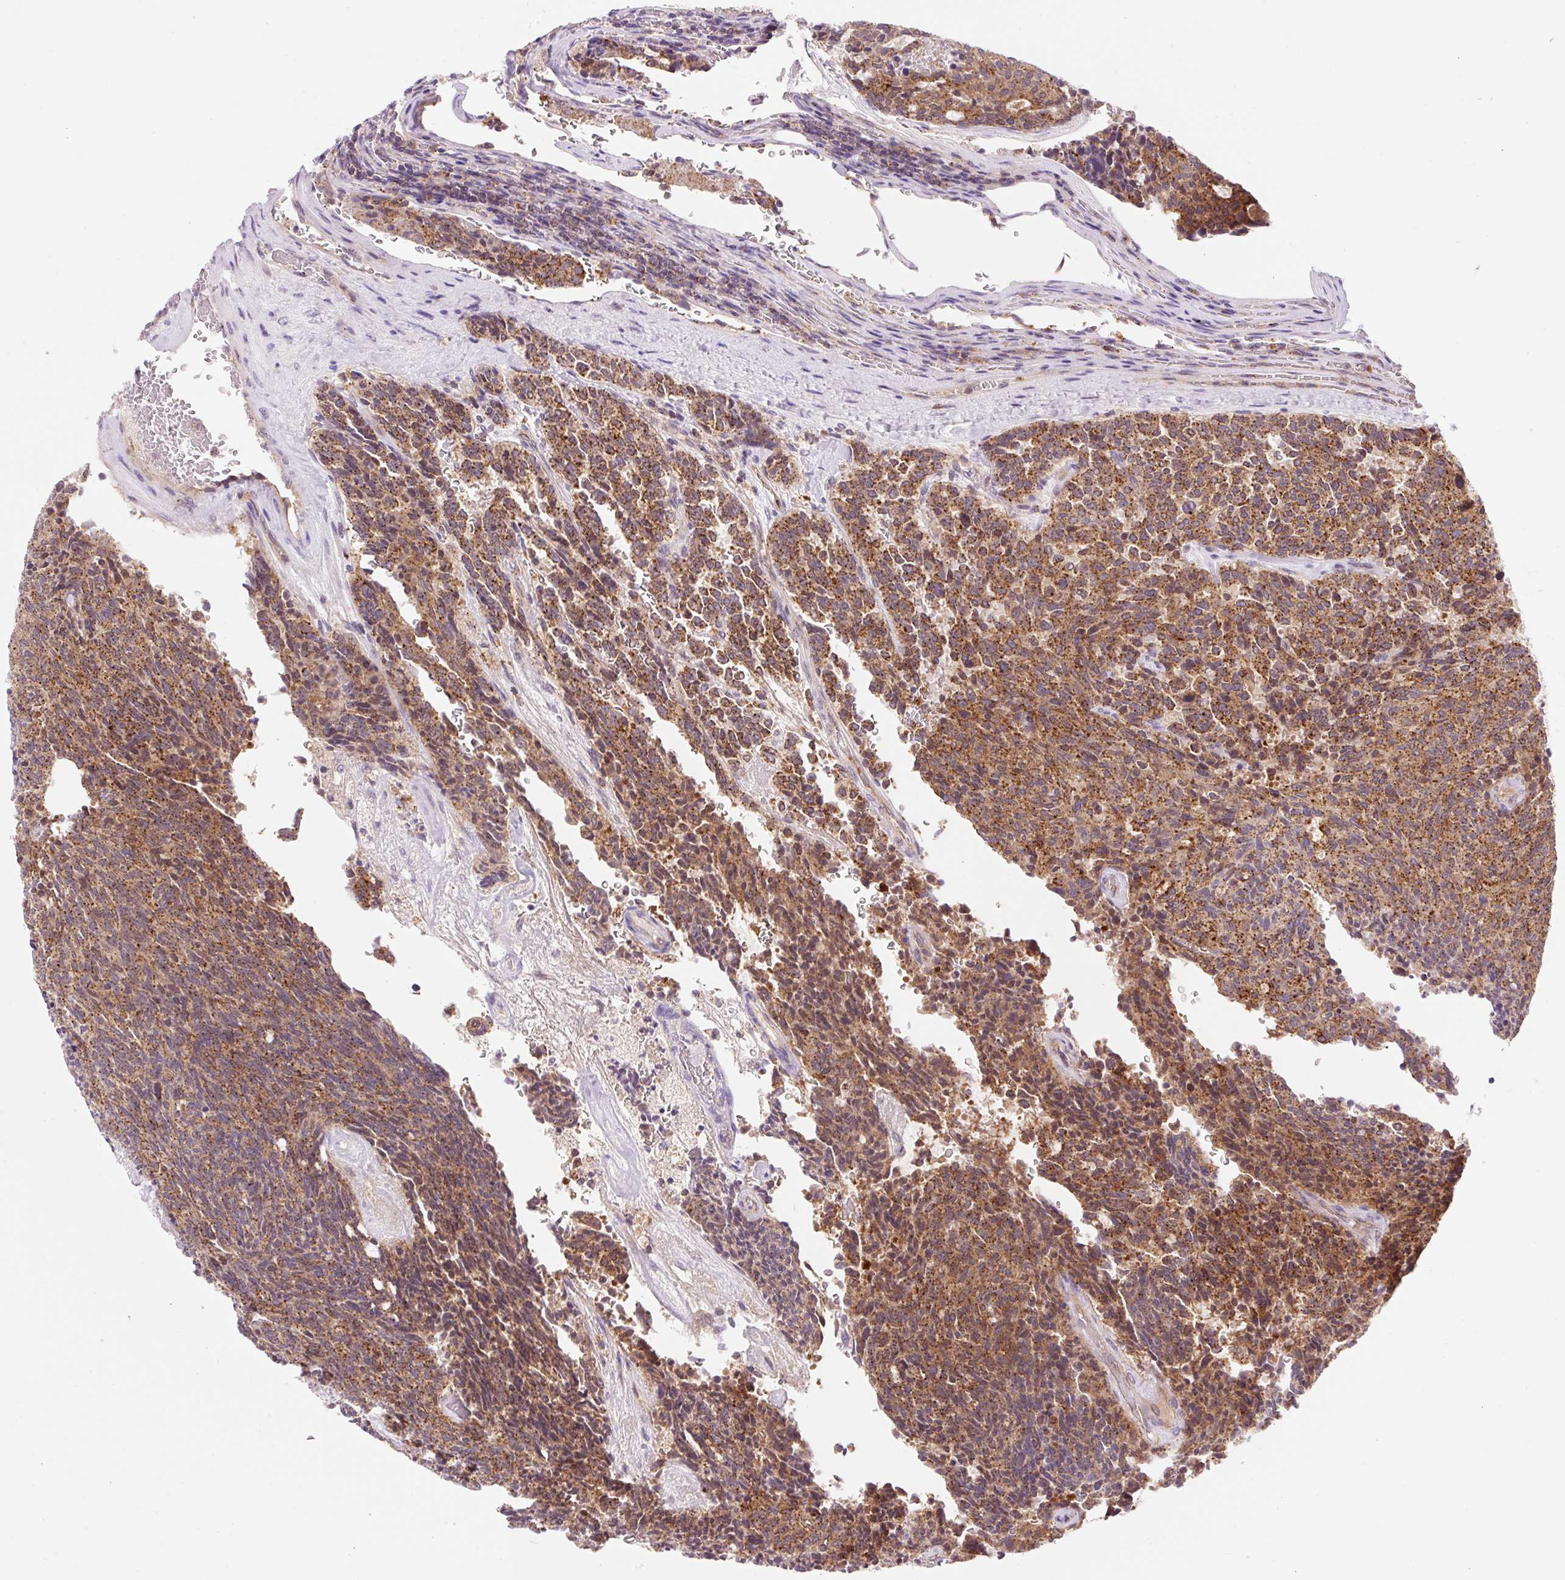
{"staining": {"intensity": "moderate", "quantity": ">75%", "location": "cytoplasmic/membranous"}, "tissue": "carcinoid", "cell_type": "Tumor cells", "image_type": "cancer", "snomed": [{"axis": "morphology", "description": "Carcinoid, malignant, NOS"}, {"axis": "topography", "description": "Pancreas"}], "caption": "IHC image of neoplastic tissue: human carcinoid stained using immunohistochemistry (IHC) shows medium levels of moderate protein expression localized specifically in the cytoplasmic/membranous of tumor cells, appearing as a cytoplasmic/membranous brown color.", "gene": "VPS4A", "patient": {"sex": "female", "age": 54}}